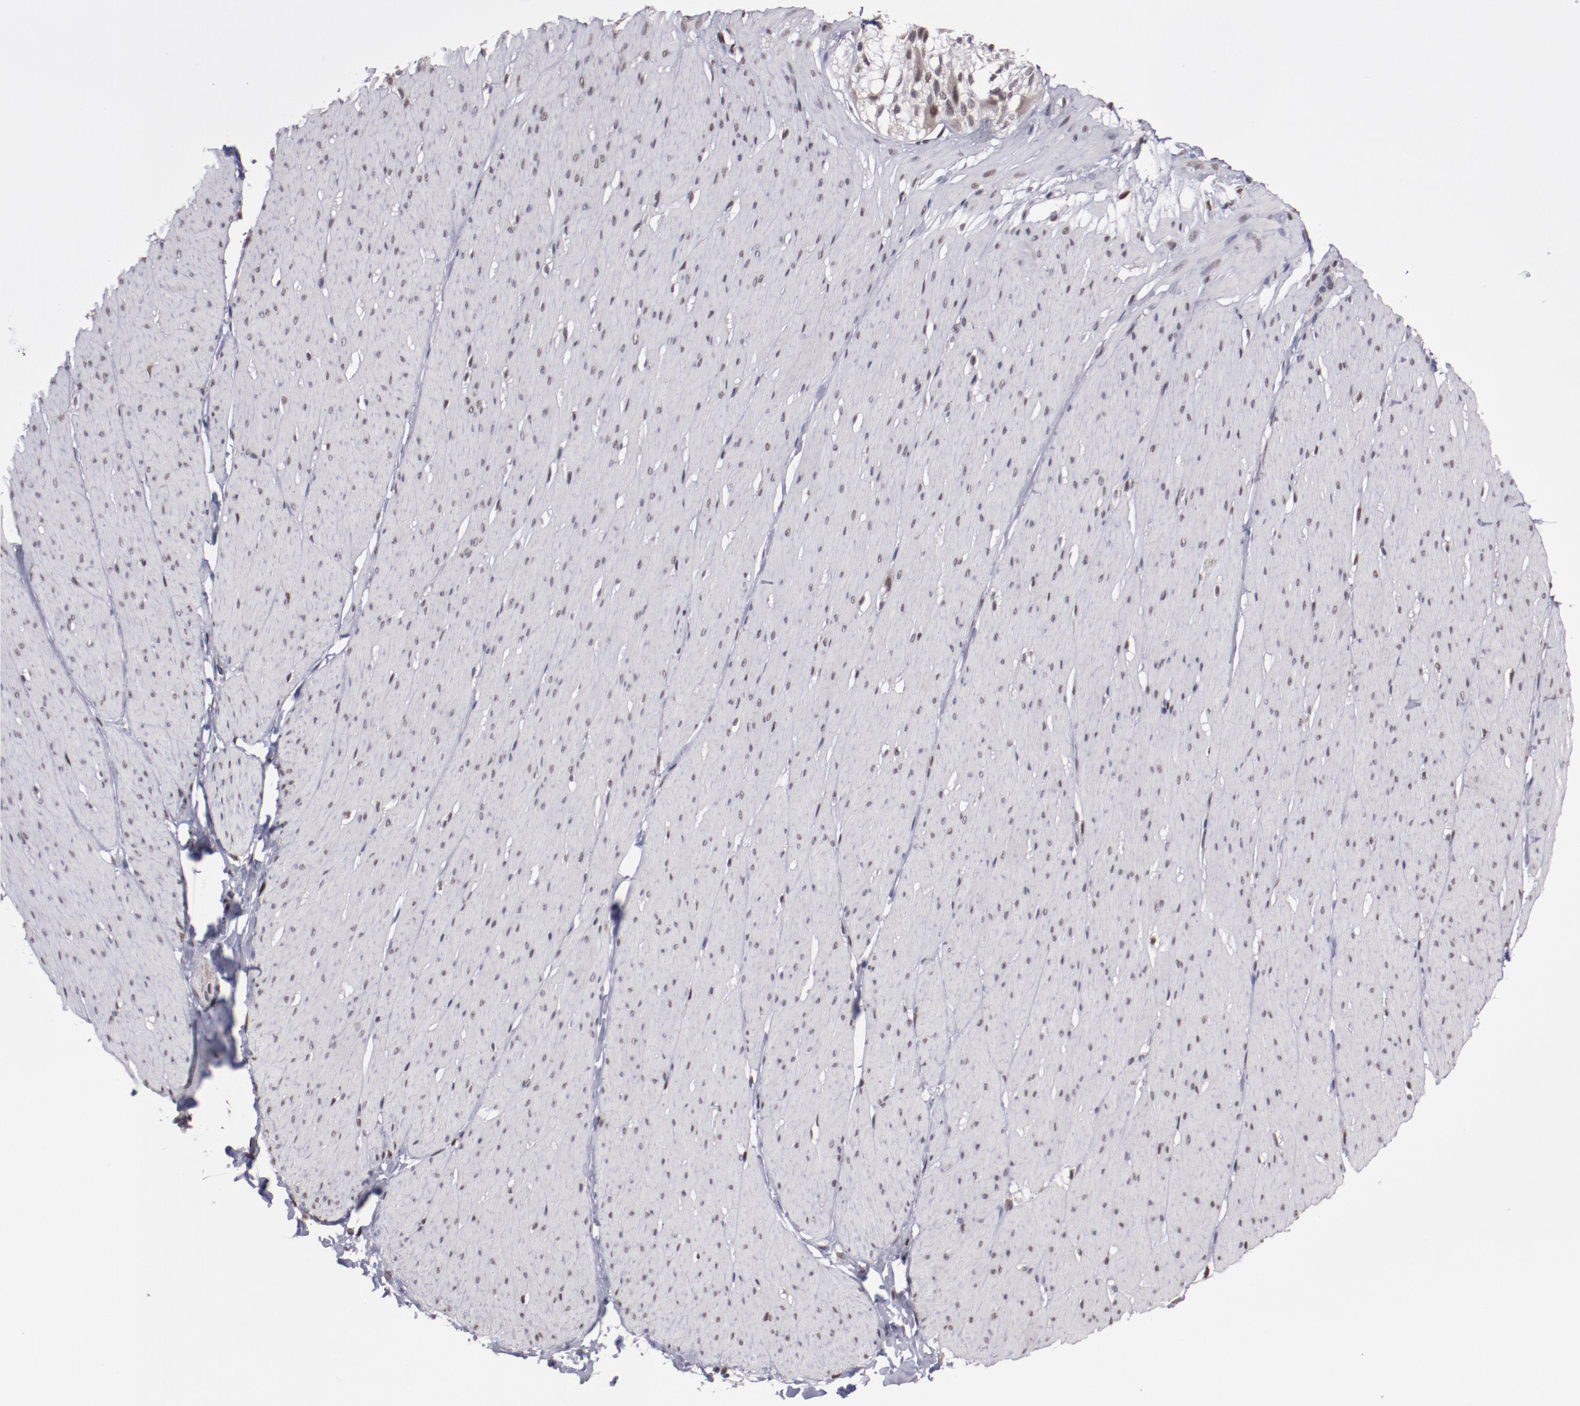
{"staining": {"intensity": "weak", "quantity": "25%-75%", "location": "nuclear"}, "tissue": "smooth muscle", "cell_type": "Smooth muscle cells", "image_type": "normal", "snomed": [{"axis": "morphology", "description": "Normal tissue, NOS"}, {"axis": "topography", "description": "Smooth muscle"}, {"axis": "topography", "description": "Colon"}], "caption": "Immunohistochemical staining of unremarkable human smooth muscle shows low levels of weak nuclear staining in about 25%-75% of smooth muscle cells. (Stains: DAB in brown, nuclei in blue, Microscopy: brightfield microscopy at high magnification).", "gene": "ARNT", "patient": {"sex": "male", "age": 67}}